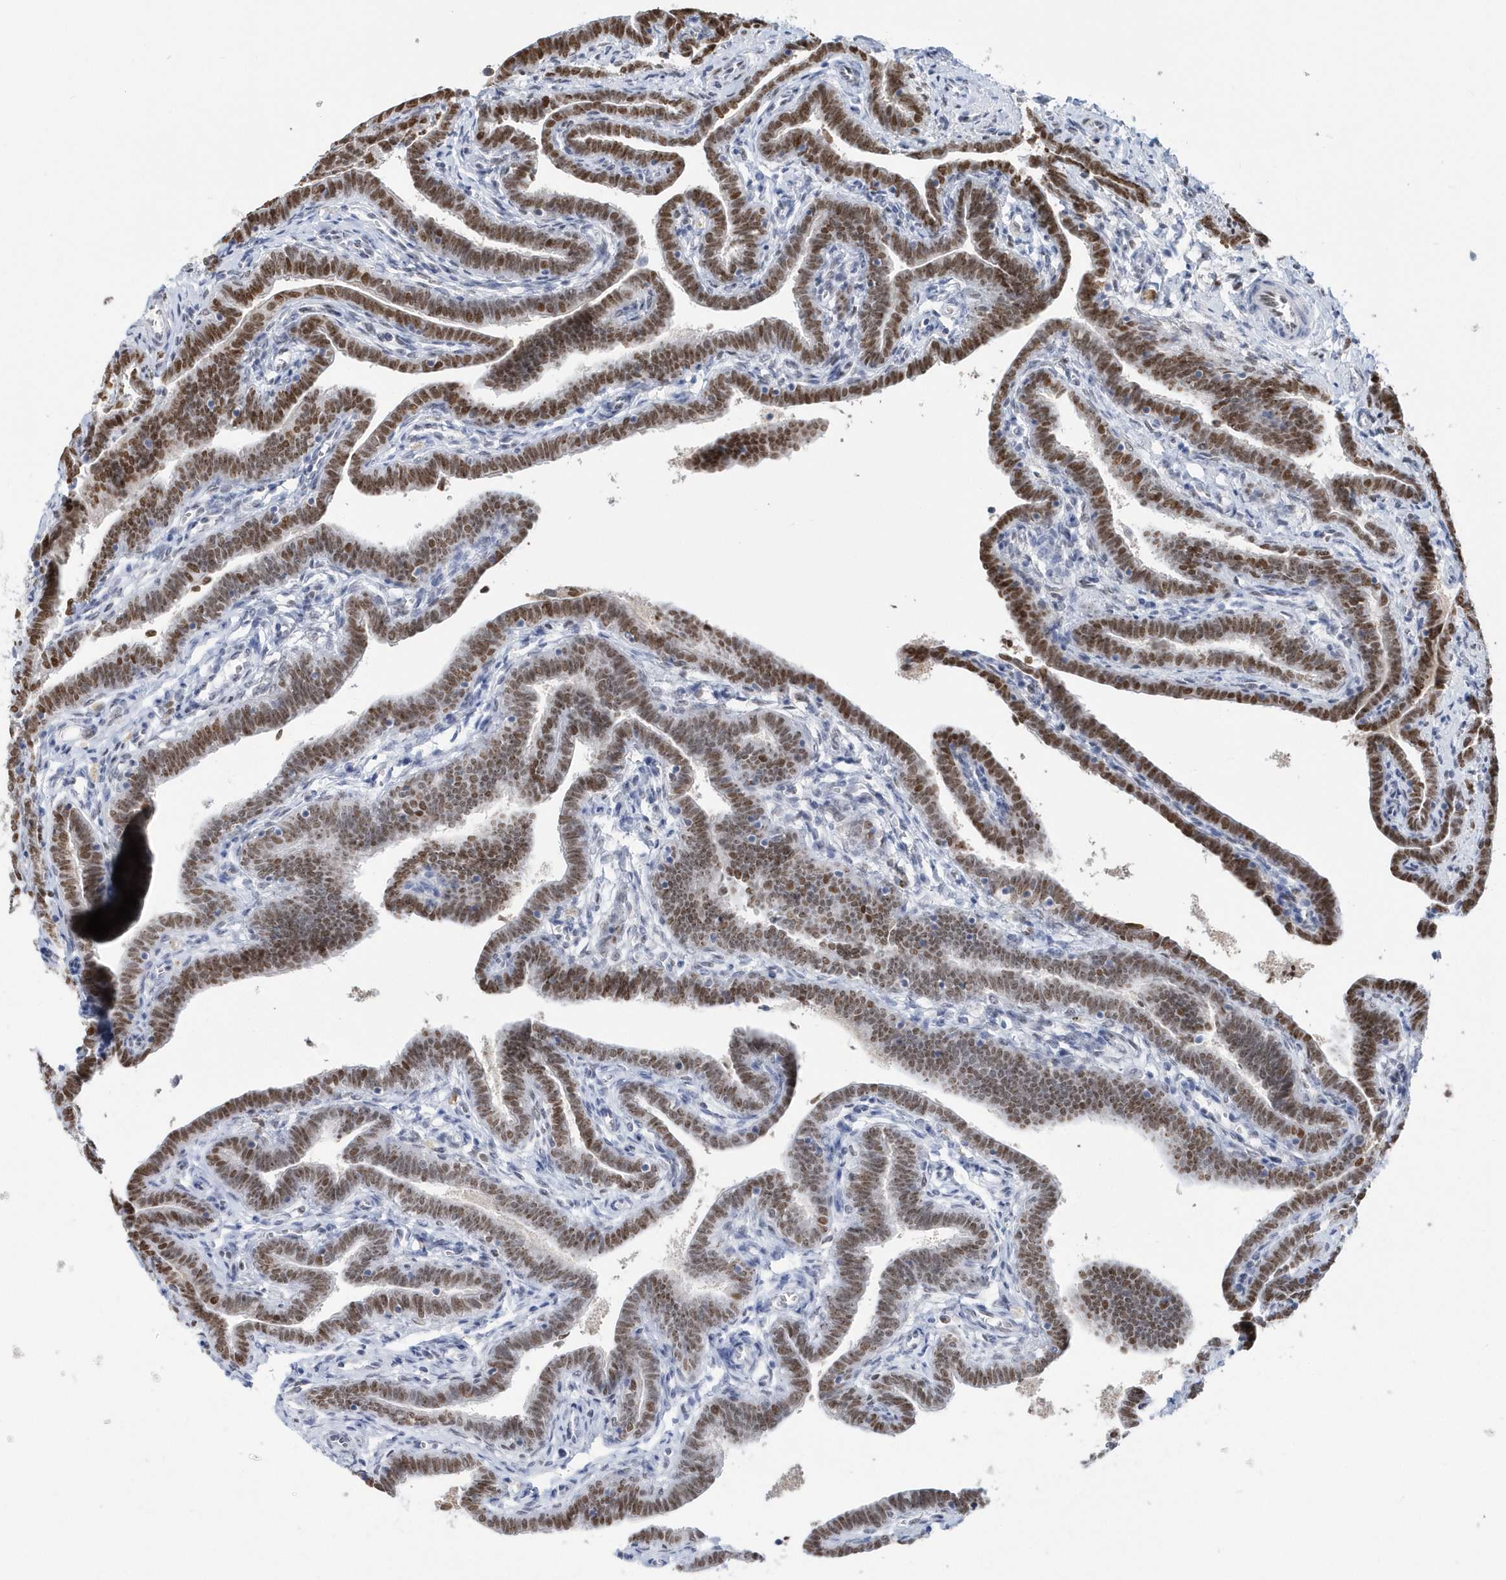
{"staining": {"intensity": "moderate", "quantity": ">75%", "location": "nuclear"}, "tissue": "fallopian tube", "cell_type": "Glandular cells", "image_type": "normal", "snomed": [{"axis": "morphology", "description": "Normal tissue, NOS"}, {"axis": "topography", "description": "Fallopian tube"}], "caption": "Glandular cells reveal medium levels of moderate nuclear staining in approximately >75% of cells in unremarkable fallopian tube. (DAB (3,3'-diaminobenzidine) IHC with brightfield microscopy, high magnification).", "gene": "MACROH2A2", "patient": {"sex": "female", "age": 36}}